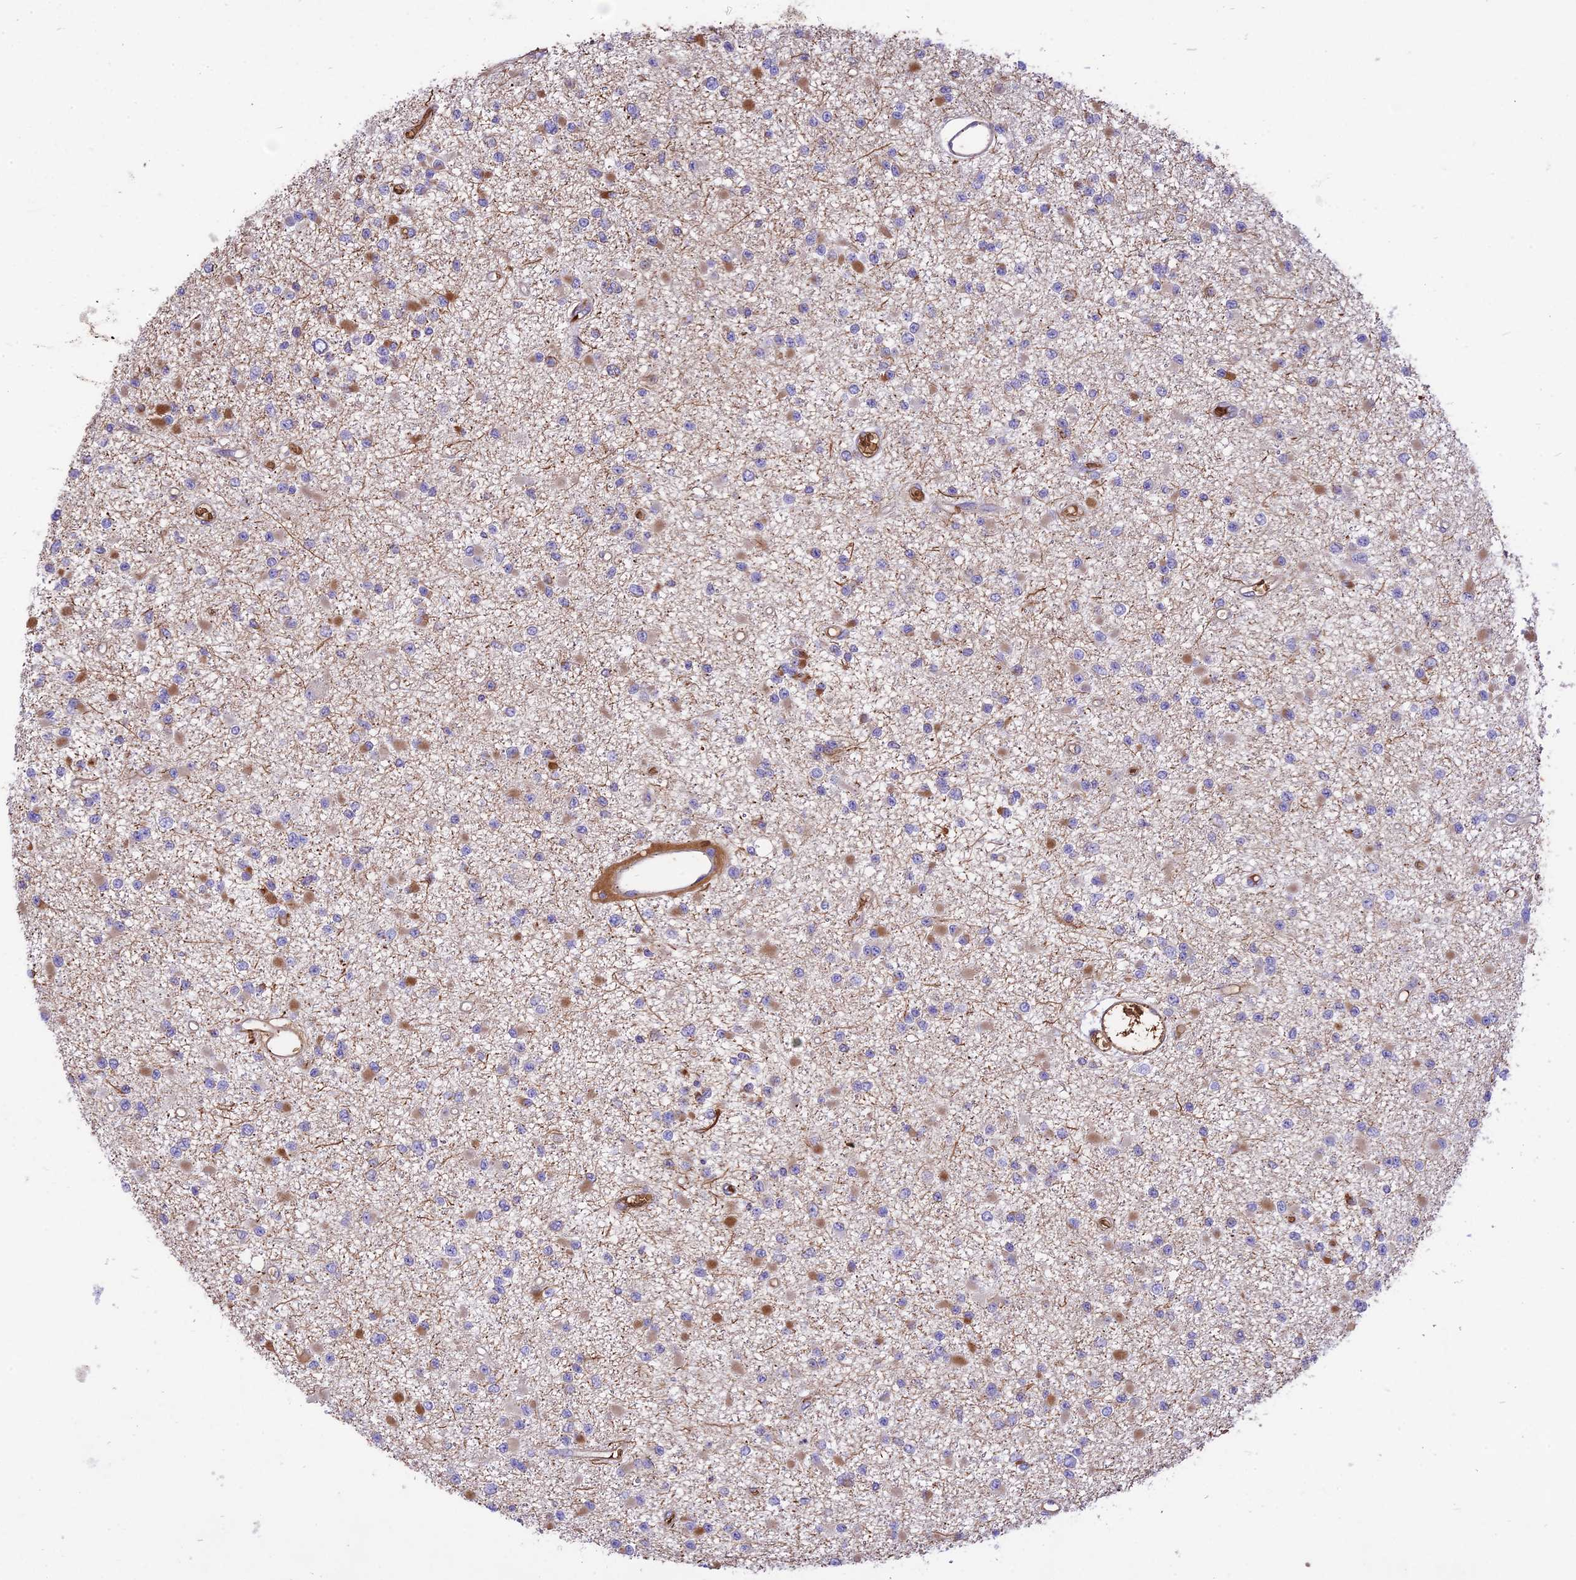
{"staining": {"intensity": "moderate", "quantity": "<25%", "location": "cytoplasmic/membranous"}, "tissue": "glioma", "cell_type": "Tumor cells", "image_type": "cancer", "snomed": [{"axis": "morphology", "description": "Glioma, malignant, Low grade"}, {"axis": "topography", "description": "Brain"}], "caption": "Protein expression analysis of glioma exhibits moderate cytoplasmic/membranous staining in approximately <25% of tumor cells. Immunohistochemistry stains the protein of interest in brown and the nuclei are stained blue.", "gene": "TTC4", "patient": {"sex": "female", "age": 22}}